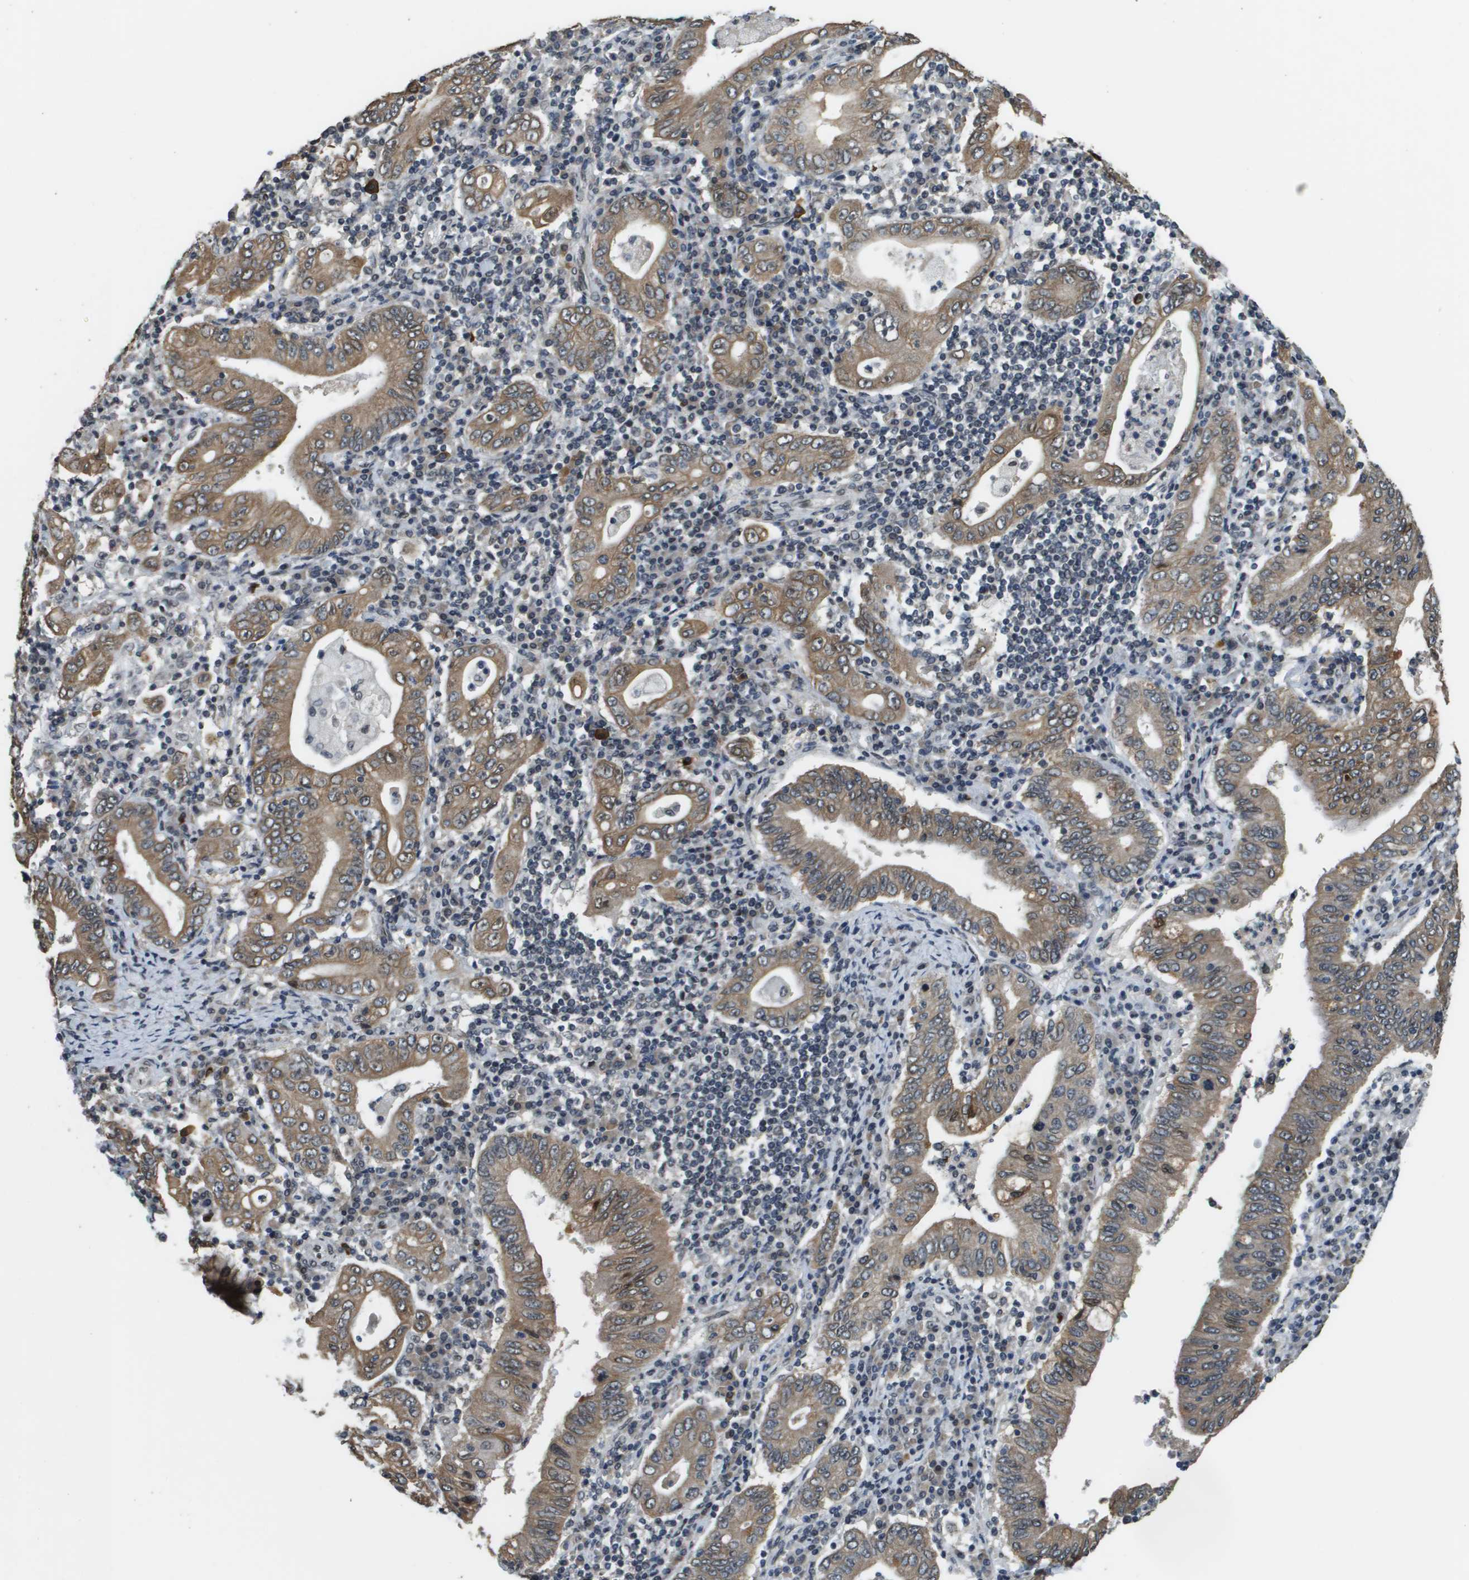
{"staining": {"intensity": "moderate", "quantity": ">75%", "location": "cytoplasmic/membranous"}, "tissue": "stomach cancer", "cell_type": "Tumor cells", "image_type": "cancer", "snomed": [{"axis": "morphology", "description": "Normal tissue, NOS"}, {"axis": "morphology", "description": "Adenocarcinoma, NOS"}, {"axis": "topography", "description": "Esophagus"}, {"axis": "topography", "description": "Stomach, upper"}, {"axis": "topography", "description": "Peripheral nerve tissue"}], "caption": "A medium amount of moderate cytoplasmic/membranous staining is identified in approximately >75% of tumor cells in stomach cancer (adenocarcinoma) tissue.", "gene": "FANCC", "patient": {"sex": "male", "age": 62}}